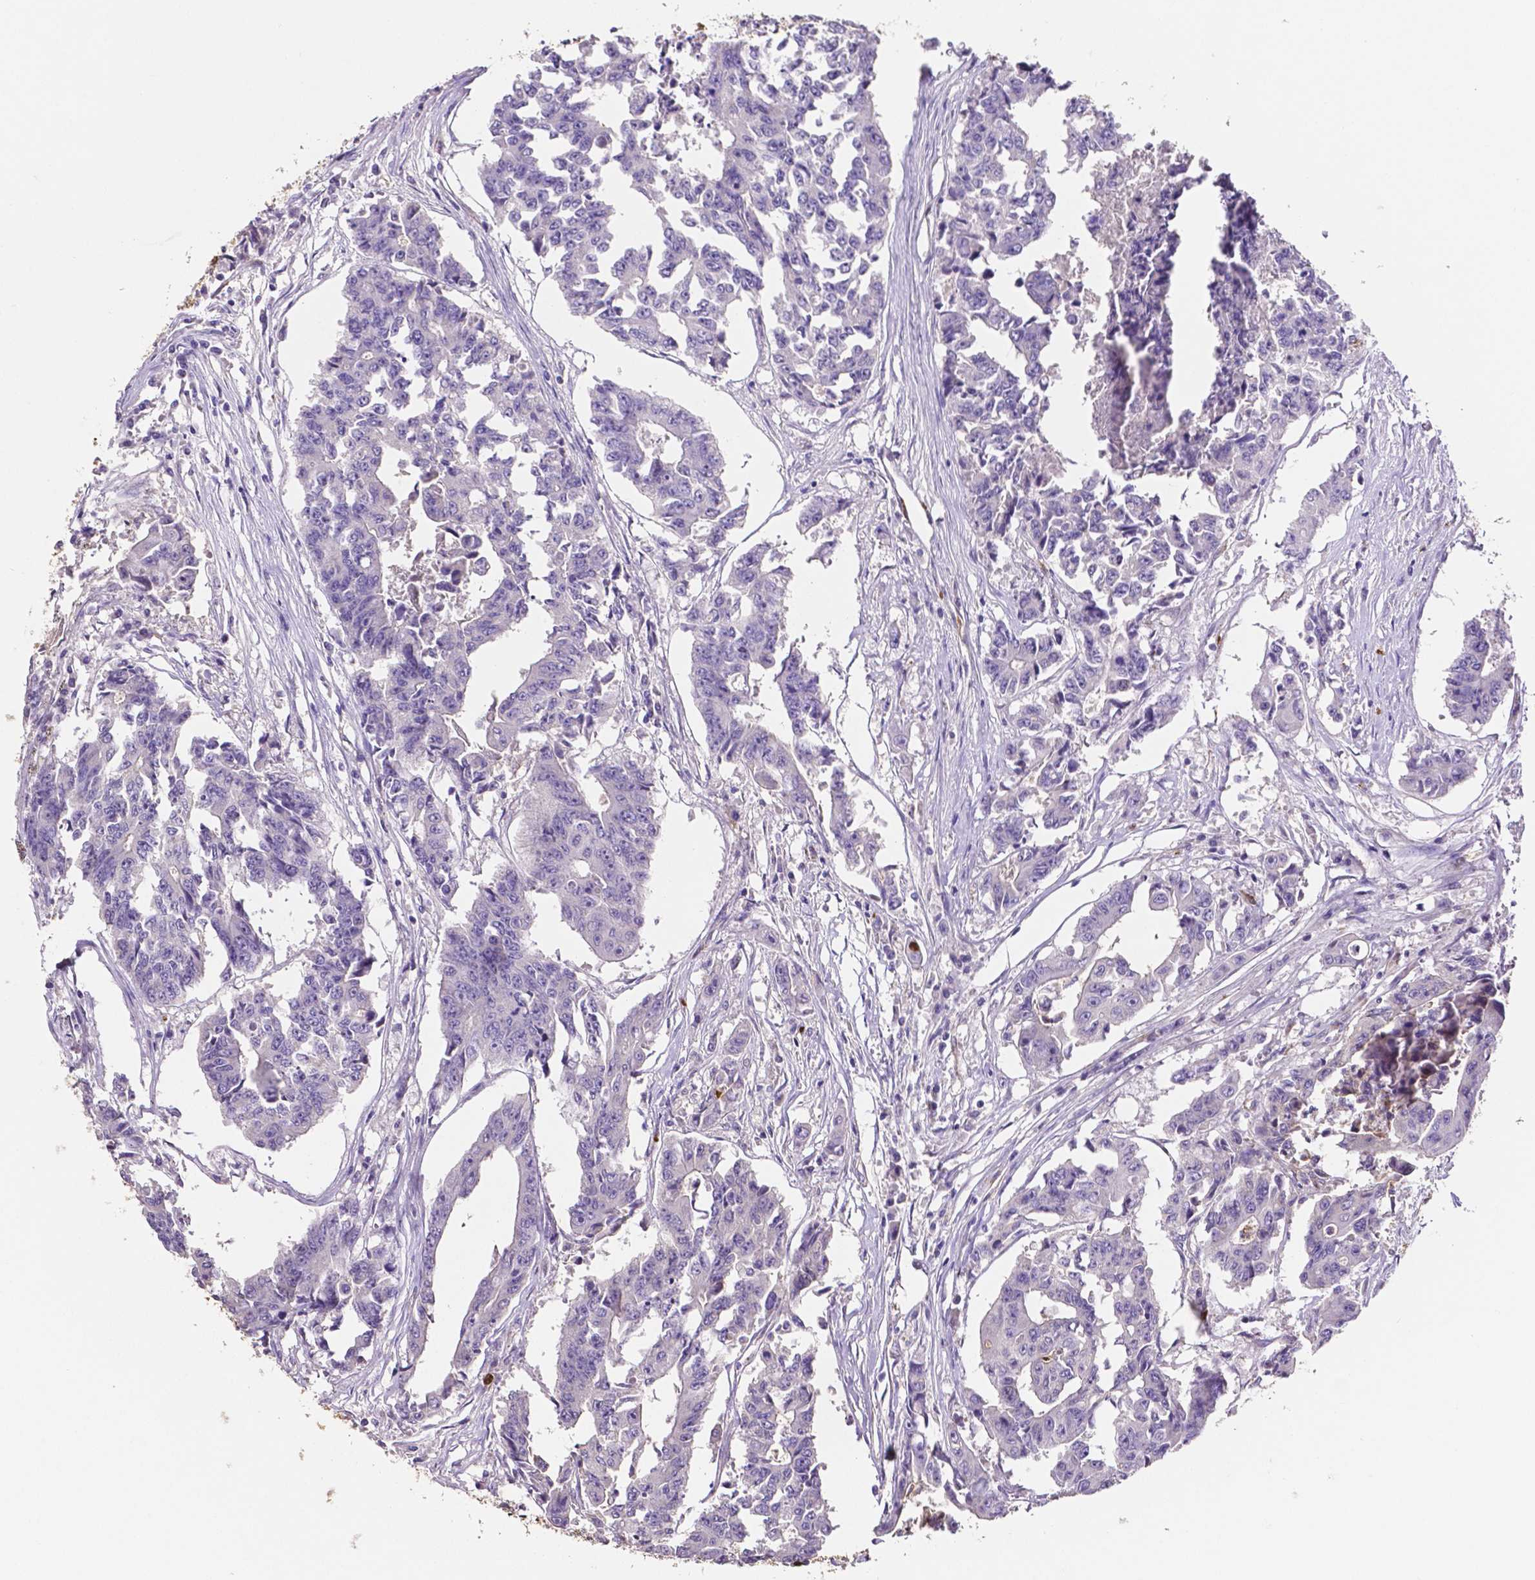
{"staining": {"intensity": "negative", "quantity": "none", "location": "none"}, "tissue": "colorectal cancer", "cell_type": "Tumor cells", "image_type": "cancer", "snomed": [{"axis": "morphology", "description": "Adenocarcinoma, NOS"}, {"axis": "topography", "description": "Rectum"}], "caption": "This is an immunohistochemistry (IHC) histopathology image of human colorectal cancer (adenocarcinoma). There is no staining in tumor cells.", "gene": "MMP9", "patient": {"sex": "male", "age": 54}}